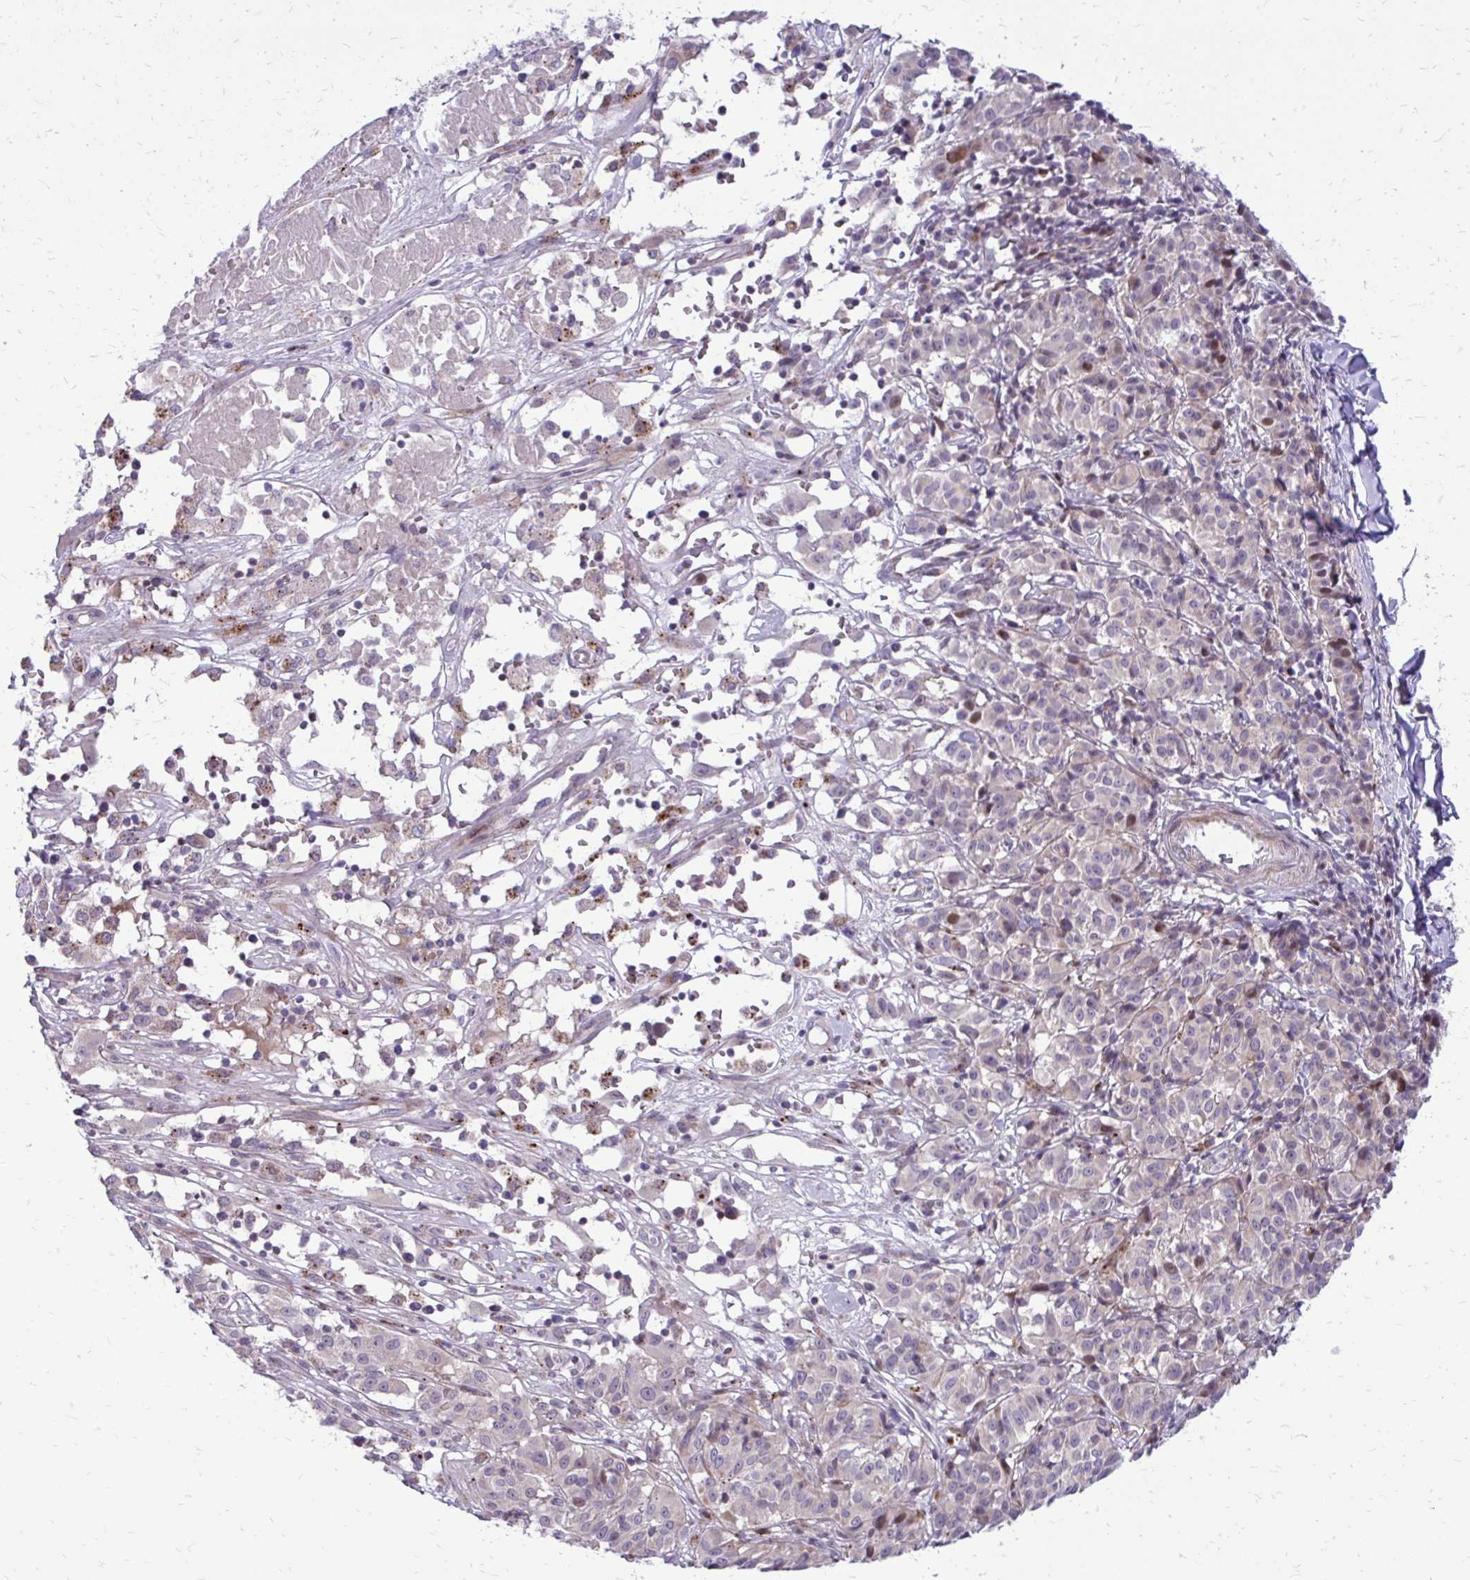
{"staining": {"intensity": "strong", "quantity": "<25%", "location": "cytoplasmic/membranous"}, "tissue": "melanoma", "cell_type": "Tumor cells", "image_type": "cancer", "snomed": [{"axis": "morphology", "description": "Malignant melanoma, NOS"}, {"axis": "topography", "description": "Skin"}], "caption": "This micrograph displays IHC staining of human malignant melanoma, with medium strong cytoplasmic/membranous expression in about <25% of tumor cells.", "gene": "PPDPFL", "patient": {"sex": "female", "age": 72}}